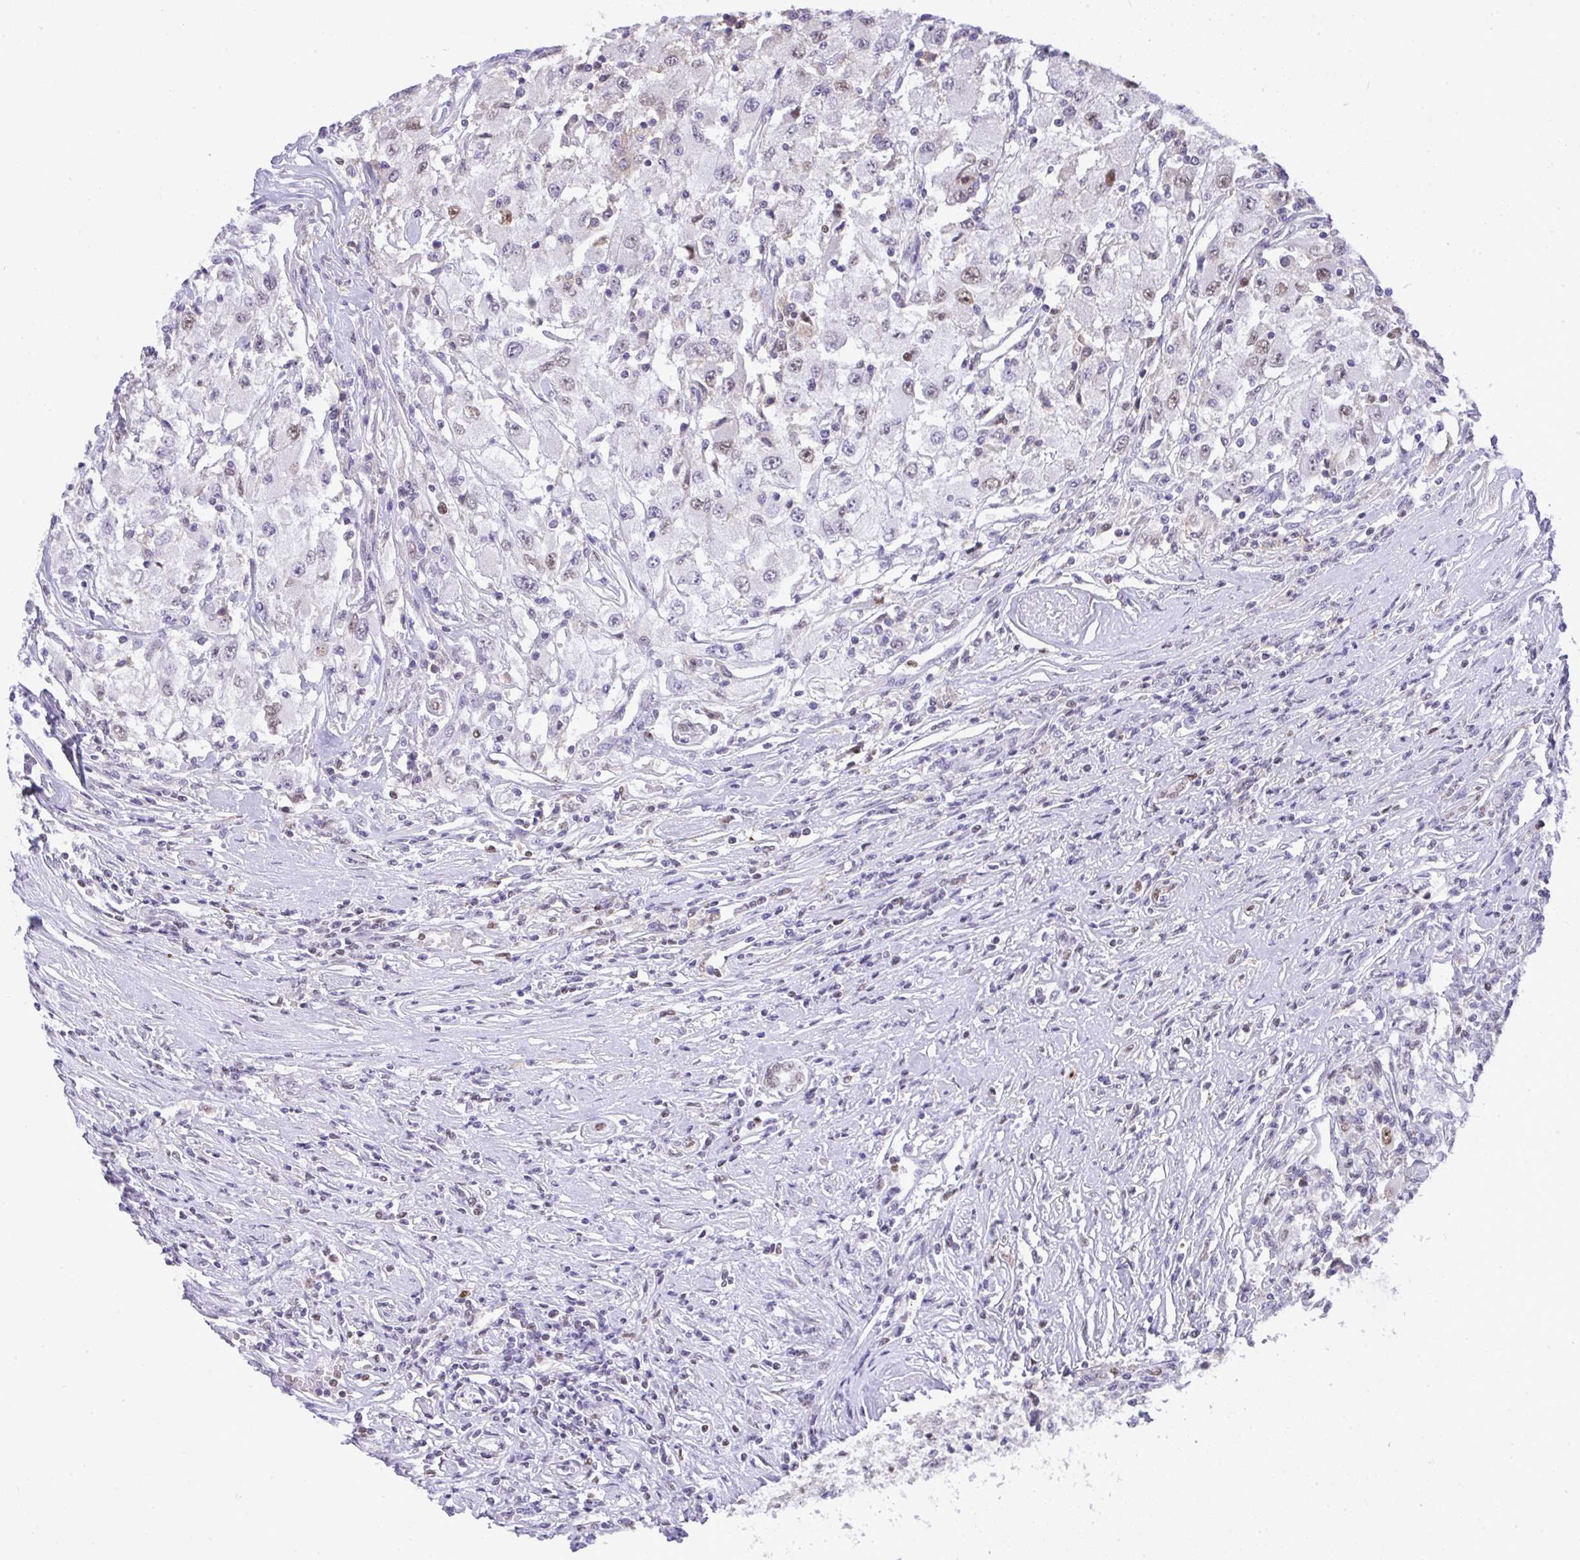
{"staining": {"intensity": "negative", "quantity": "none", "location": "none"}, "tissue": "renal cancer", "cell_type": "Tumor cells", "image_type": "cancer", "snomed": [{"axis": "morphology", "description": "Adenocarcinoma, NOS"}, {"axis": "topography", "description": "Kidney"}], "caption": "Tumor cells show no significant protein positivity in adenocarcinoma (renal).", "gene": "BBX", "patient": {"sex": "female", "age": 67}}